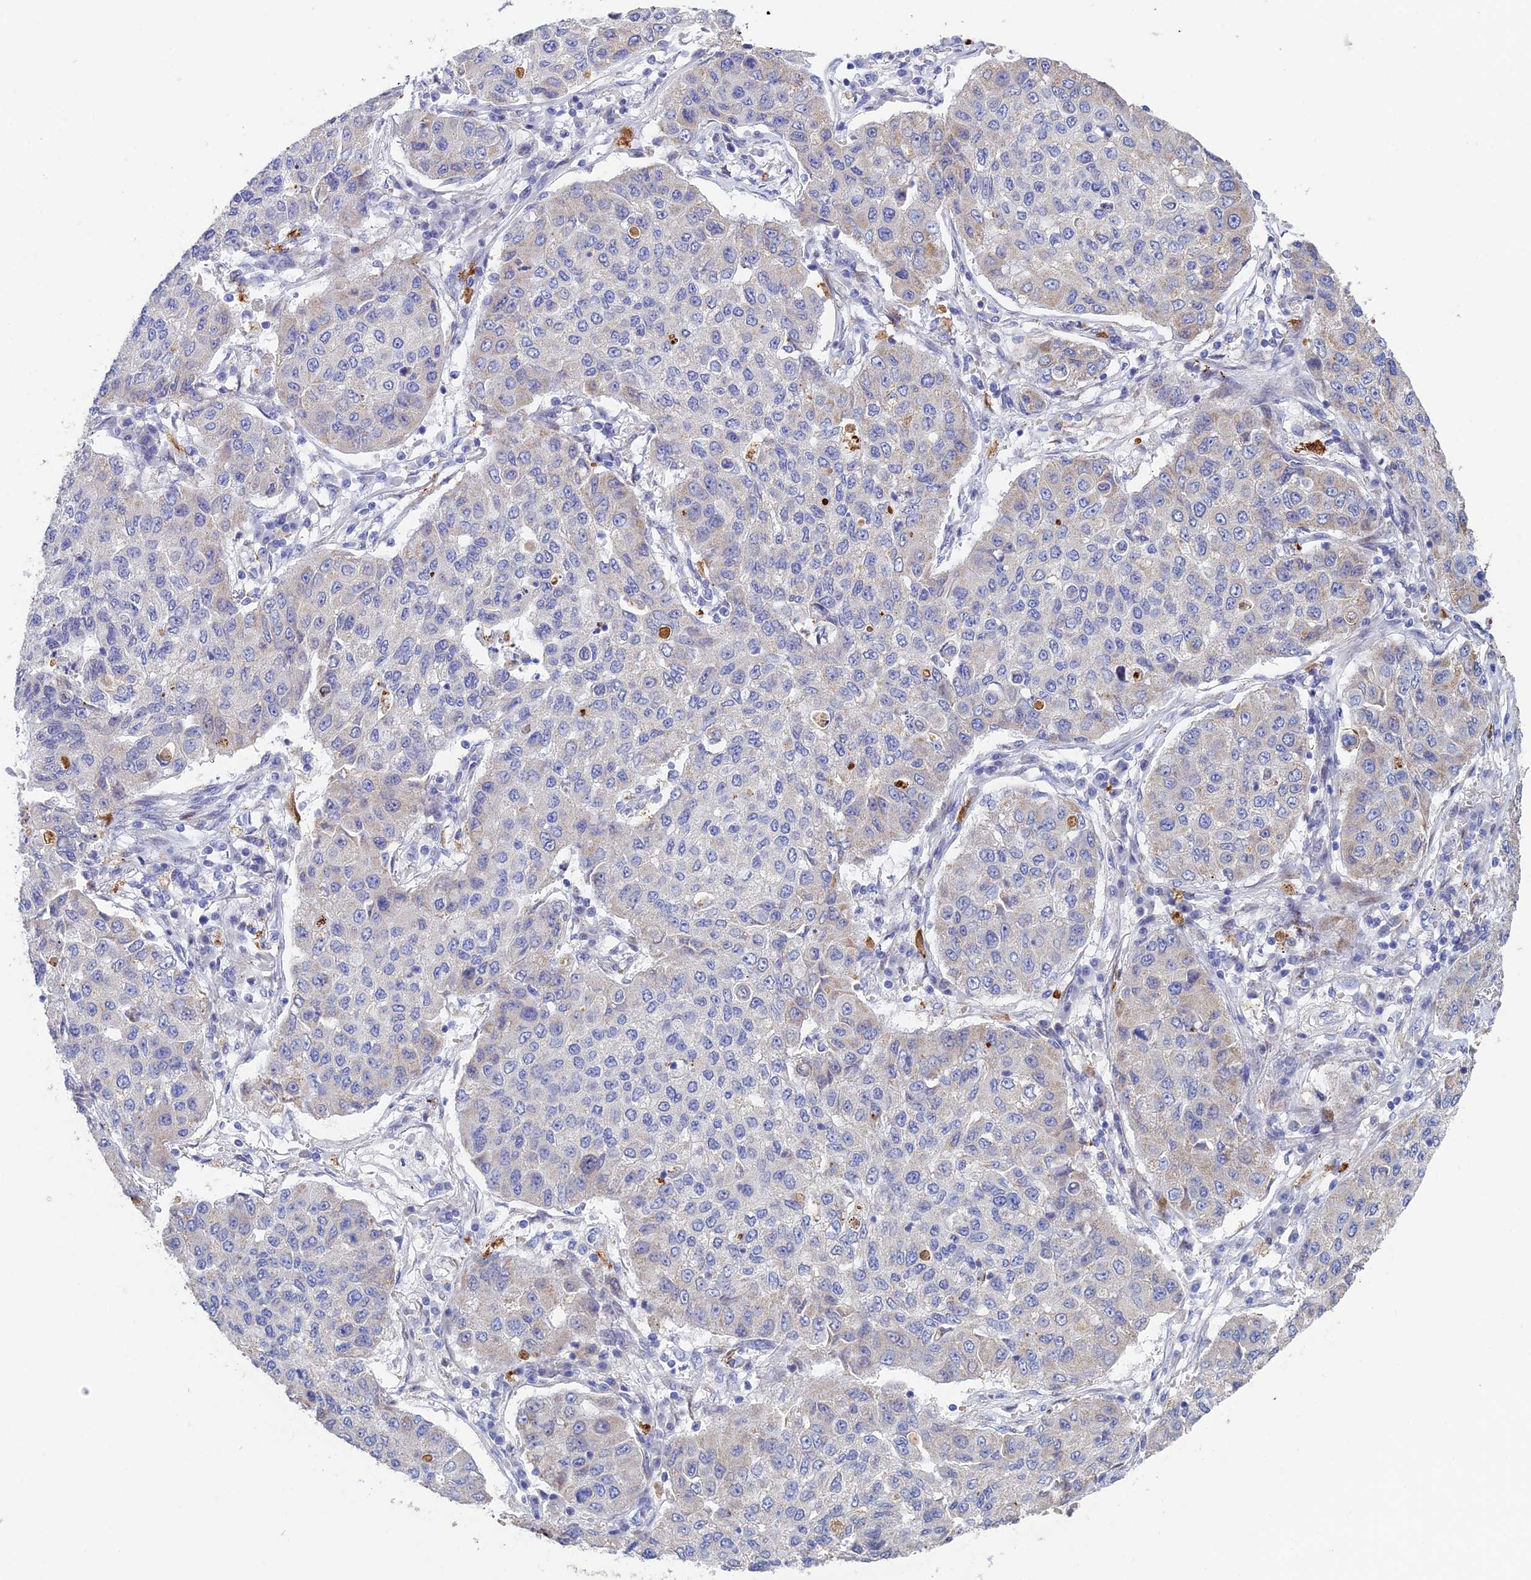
{"staining": {"intensity": "negative", "quantity": "none", "location": "none"}, "tissue": "lung cancer", "cell_type": "Tumor cells", "image_type": "cancer", "snomed": [{"axis": "morphology", "description": "Squamous cell carcinoma, NOS"}, {"axis": "topography", "description": "Lung"}], "caption": "An immunohistochemistry (IHC) photomicrograph of lung cancer is shown. There is no staining in tumor cells of lung cancer.", "gene": "CSPG4", "patient": {"sex": "male", "age": 74}}